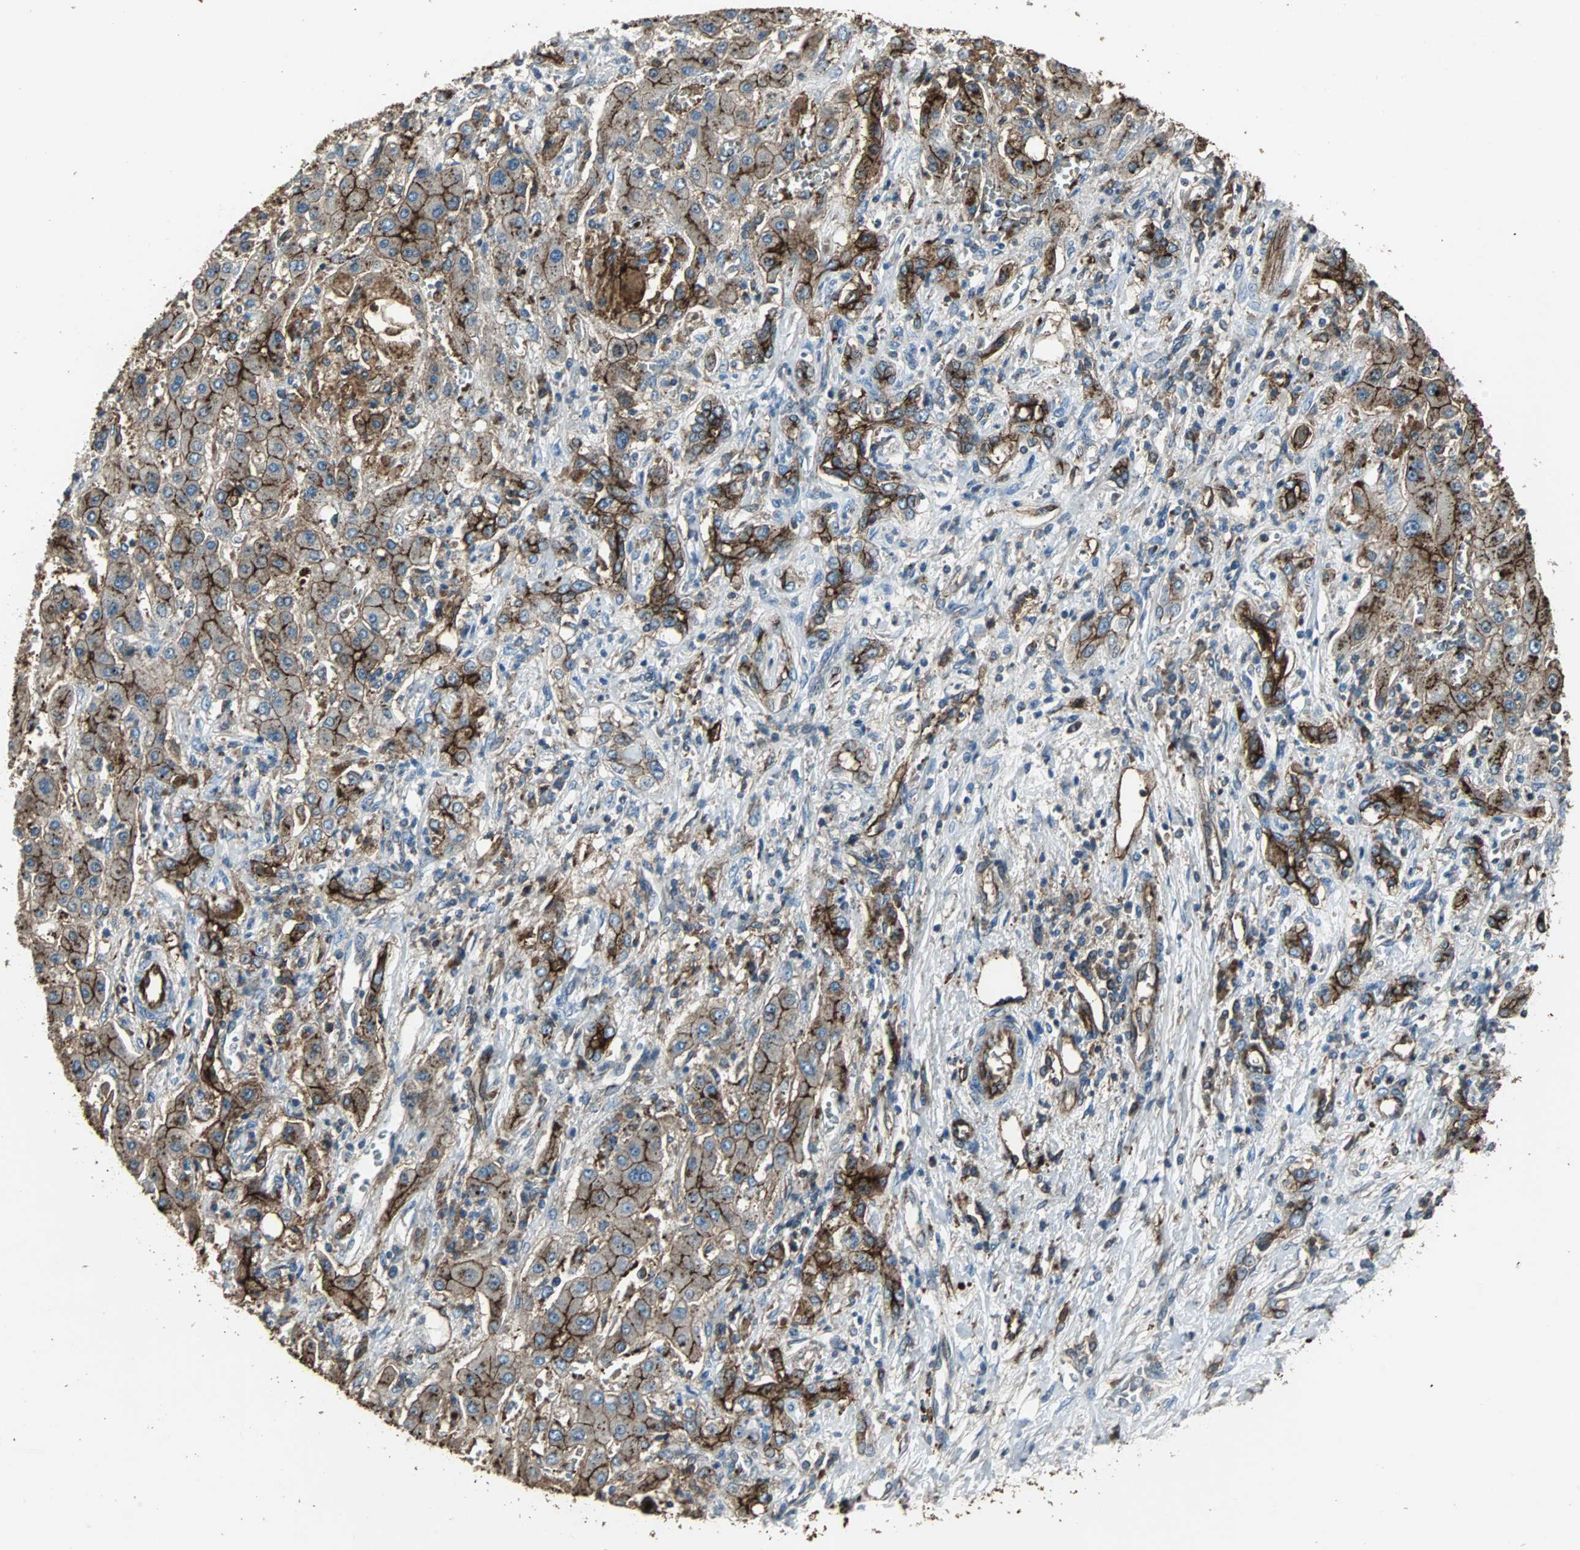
{"staining": {"intensity": "strong", "quantity": ">75%", "location": "cytoplasmic/membranous"}, "tissue": "liver cancer", "cell_type": "Tumor cells", "image_type": "cancer", "snomed": [{"axis": "morphology", "description": "Cholangiocarcinoma"}, {"axis": "topography", "description": "Liver"}], "caption": "Immunohistochemistry (IHC) staining of liver cholangiocarcinoma, which displays high levels of strong cytoplasmic/membranous expression in about >75% of tumor cells indicating strong cytoplasmic/membranous protein positivity. The staining was performed using DAB (3,3'-diaminobenzidine) (brown) for protein detection and nuclei were counterstained in hematoxylin (blue).", "gene": "F11R", "patient": {"sex": "male", "age": 50}}